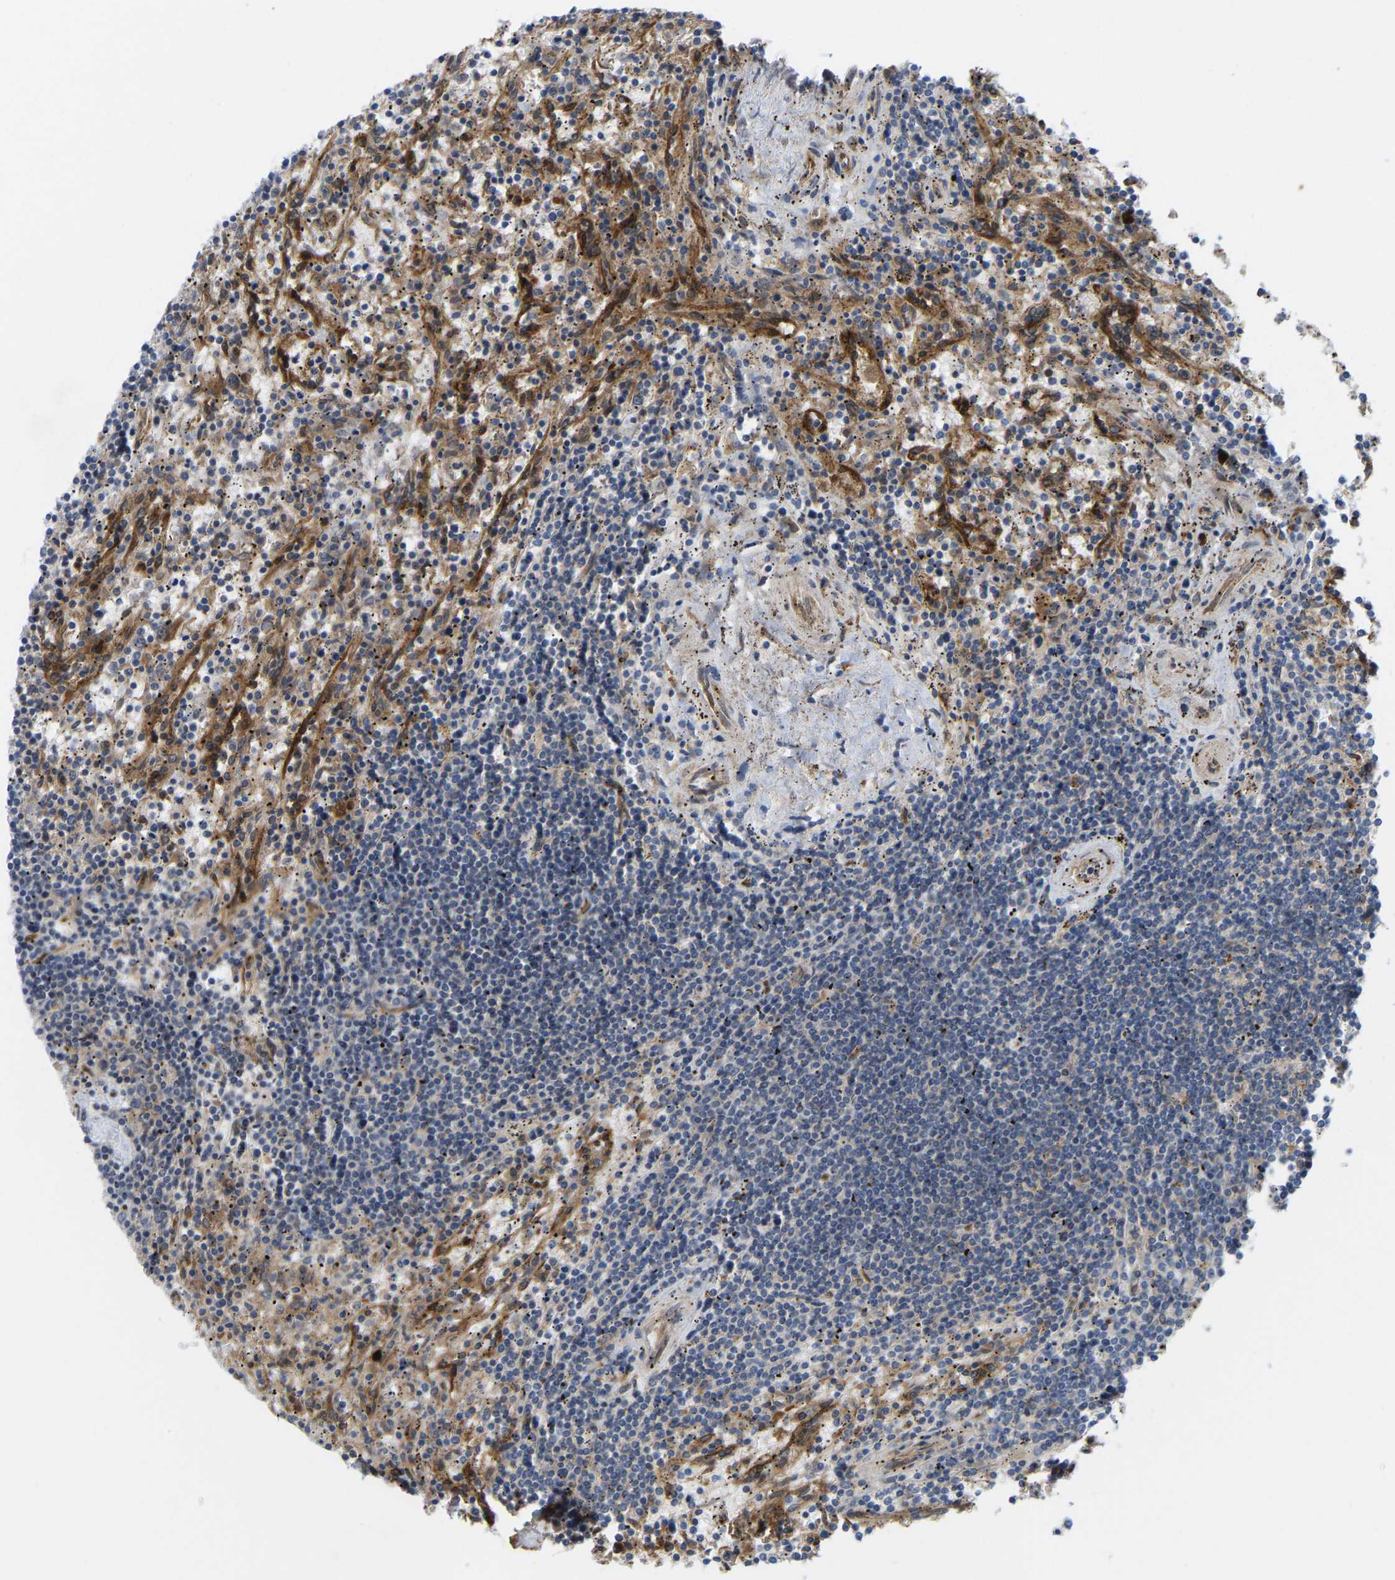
{"staining": {"intensity": "moderate", "quantity": "<25%", "location": "cytoplasmic/membranous"}, "tissue": "lymphoma", "cell_type": "Tumor cells", "image_type": "cancer", "snomed": [{"axis": "morphology", "description": "Malignant lymphoma, non-Hodgkin's type, Low grade"}, {"axis": "topography", "description": "Spleen"}], "caption": "Lymphoma stained with a brown dye exhibits moderate cytoplasmic/membranous positive staining in approximately <25% of tumor cells.", "gene": "PICALM", "patient": {"sex": "male", "age": 76}}